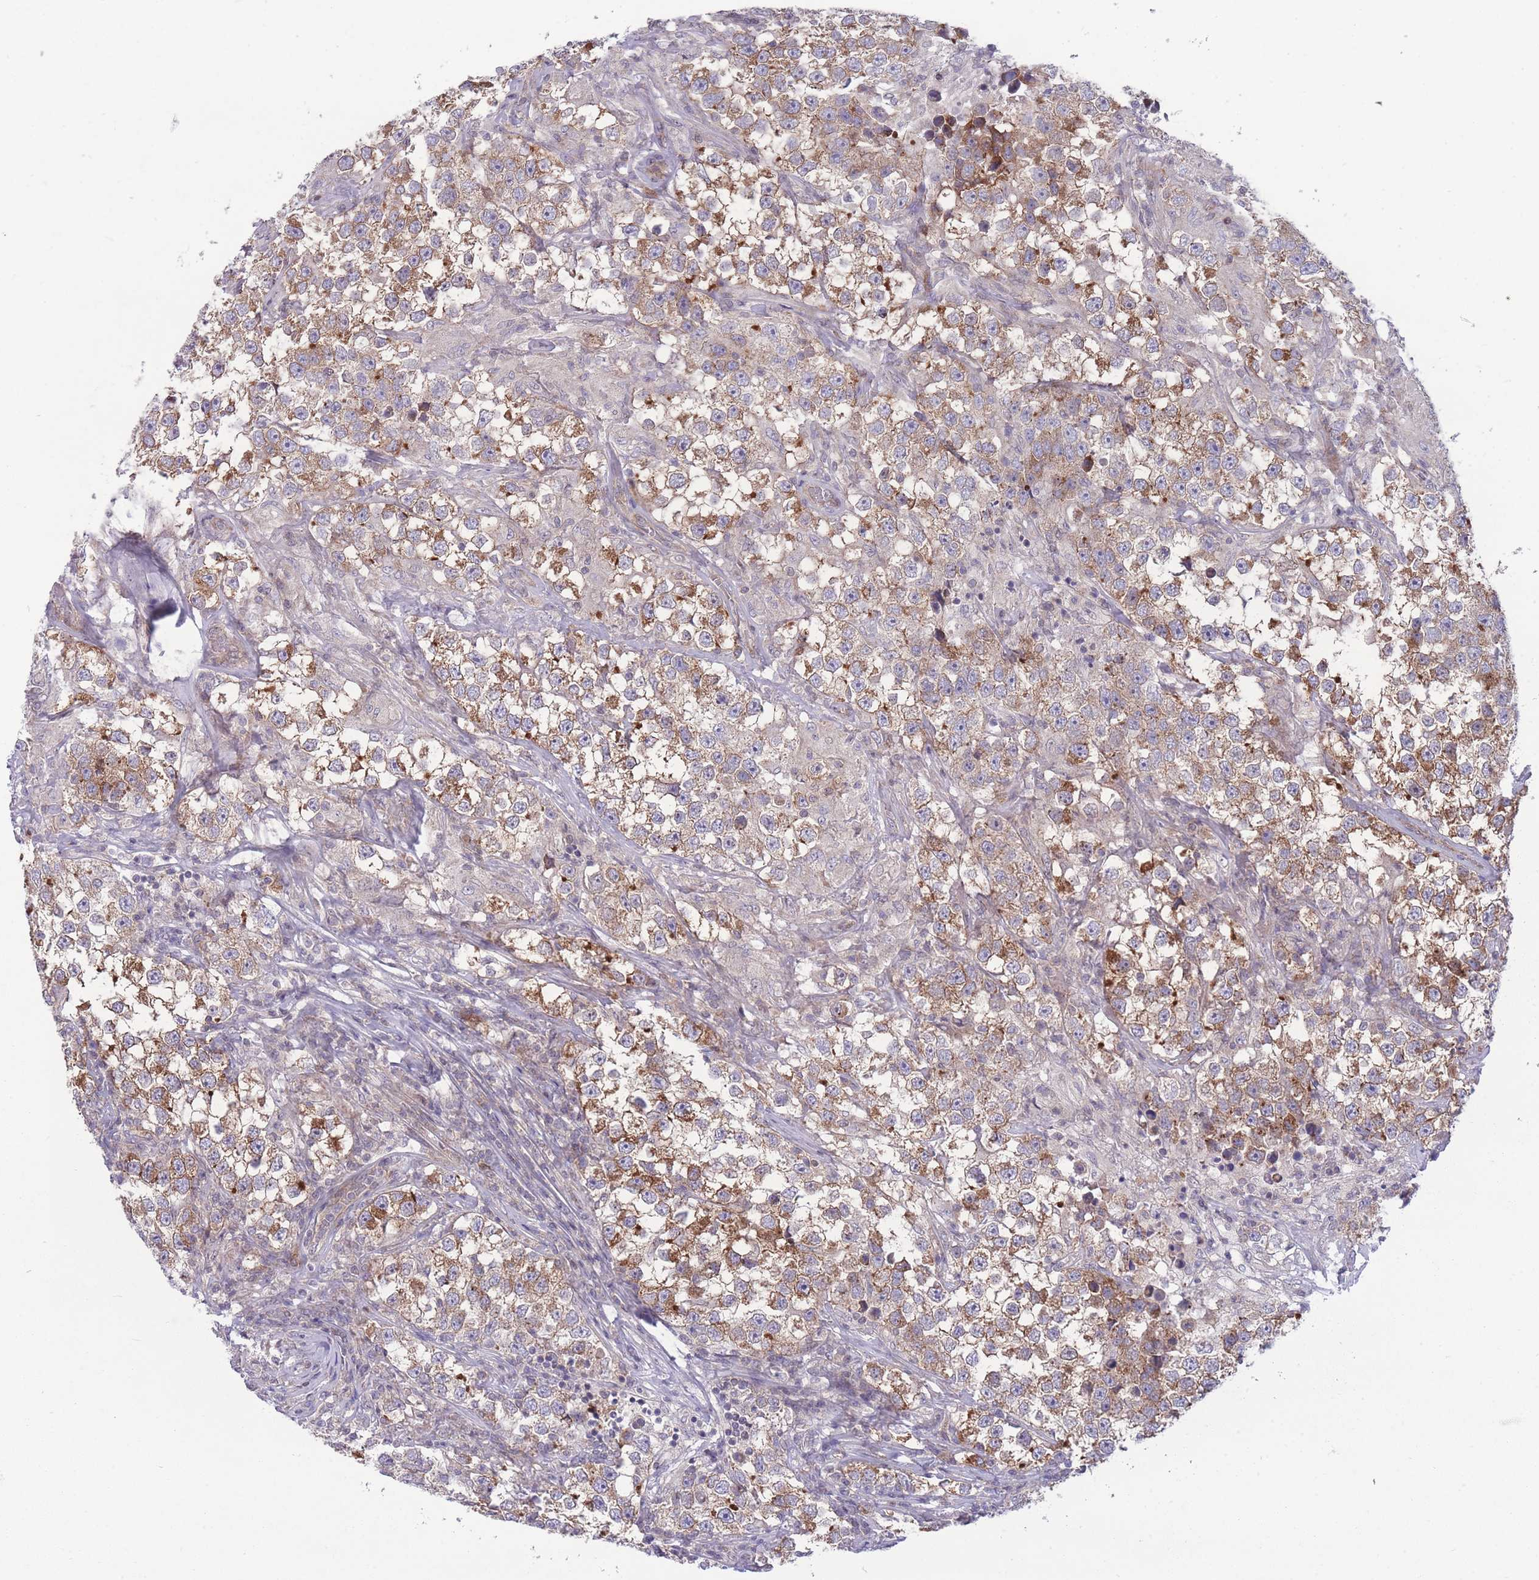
{"staining": {"intensity": "moderate", "quantity": ">75%", "location": "cytoplasmic/membranous"}, "tissue": "testis cancer", "cell_type": "Tumor cells", "image_type": "cancer", "snomed": [{"axis": "morphology", "description": "Seminoma, NOS"}, {"axis": "topography", "description": "Testis"}], "caption": "DAB (3,3'-diaminobenzidine) immunohistochemical staining of testis cancer displays moderate cytoplasmic/membranous protein expression in approximately >75% of tumor cells.", "gene": "RIC8A", "patient": {"sex": "male", "age": 46}}